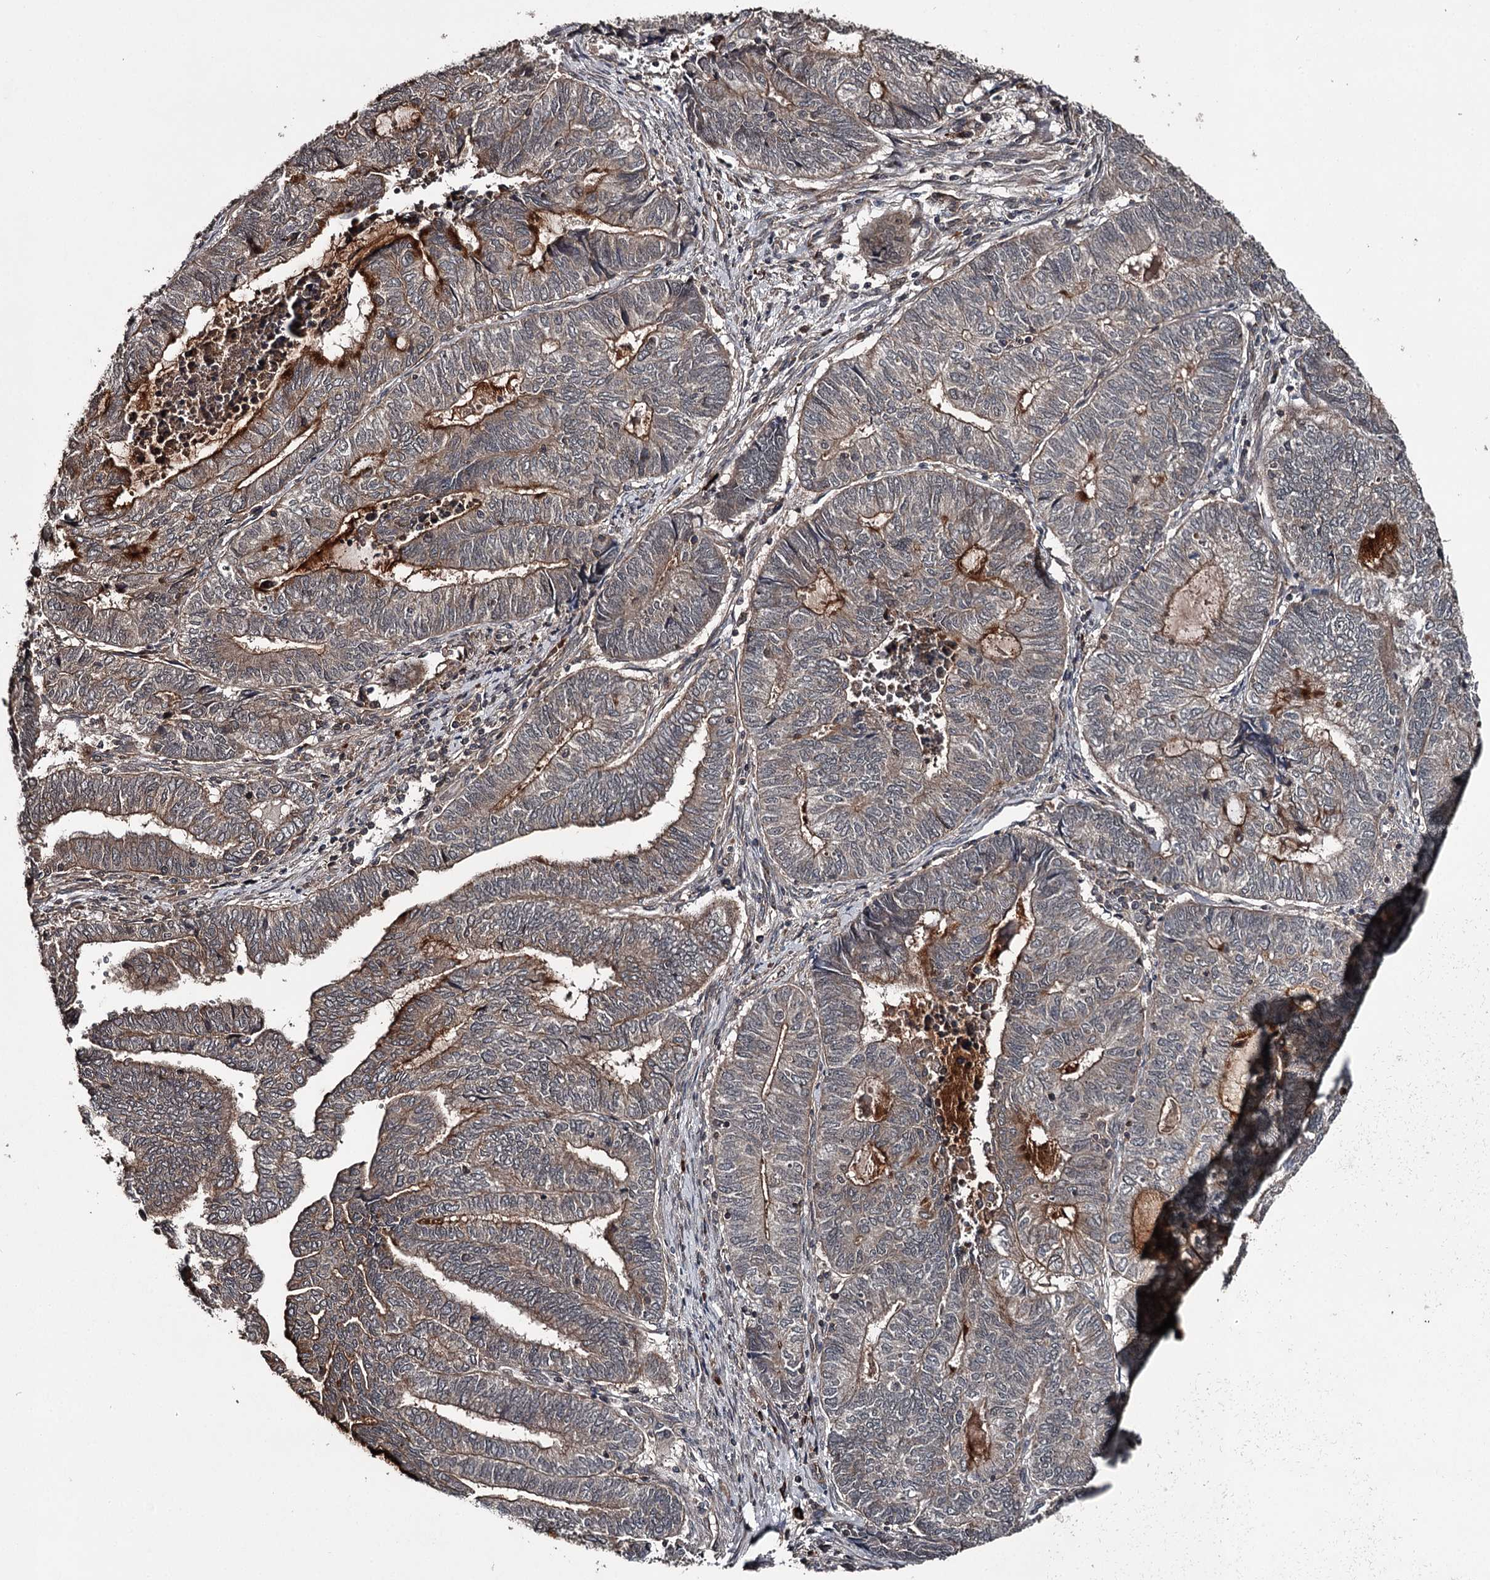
{"staining": {"intensity": "moderate", "quantity": ">75%", "location": "cytoplasmic/membranous"}, "tissue": "endometrial cancer", "cell_type": "Tumor cells", "image_type": "cancer", "snomed": [{"axis": "morphology", "description": "Adenocarcinoma, NOS"}, {"axis": "topography", "description": "Uterus"}, {"axis": "topography", "description": "Endometrium"}], "caption": "This histopathology image displays IHC staining of endometrial adenocarcinoma, with medium moderate cytoplasmic/membranous positivity in about >75% of tumor cells.", "gene": "RAB21", "patient": {"sex": "female", "age": 70}}